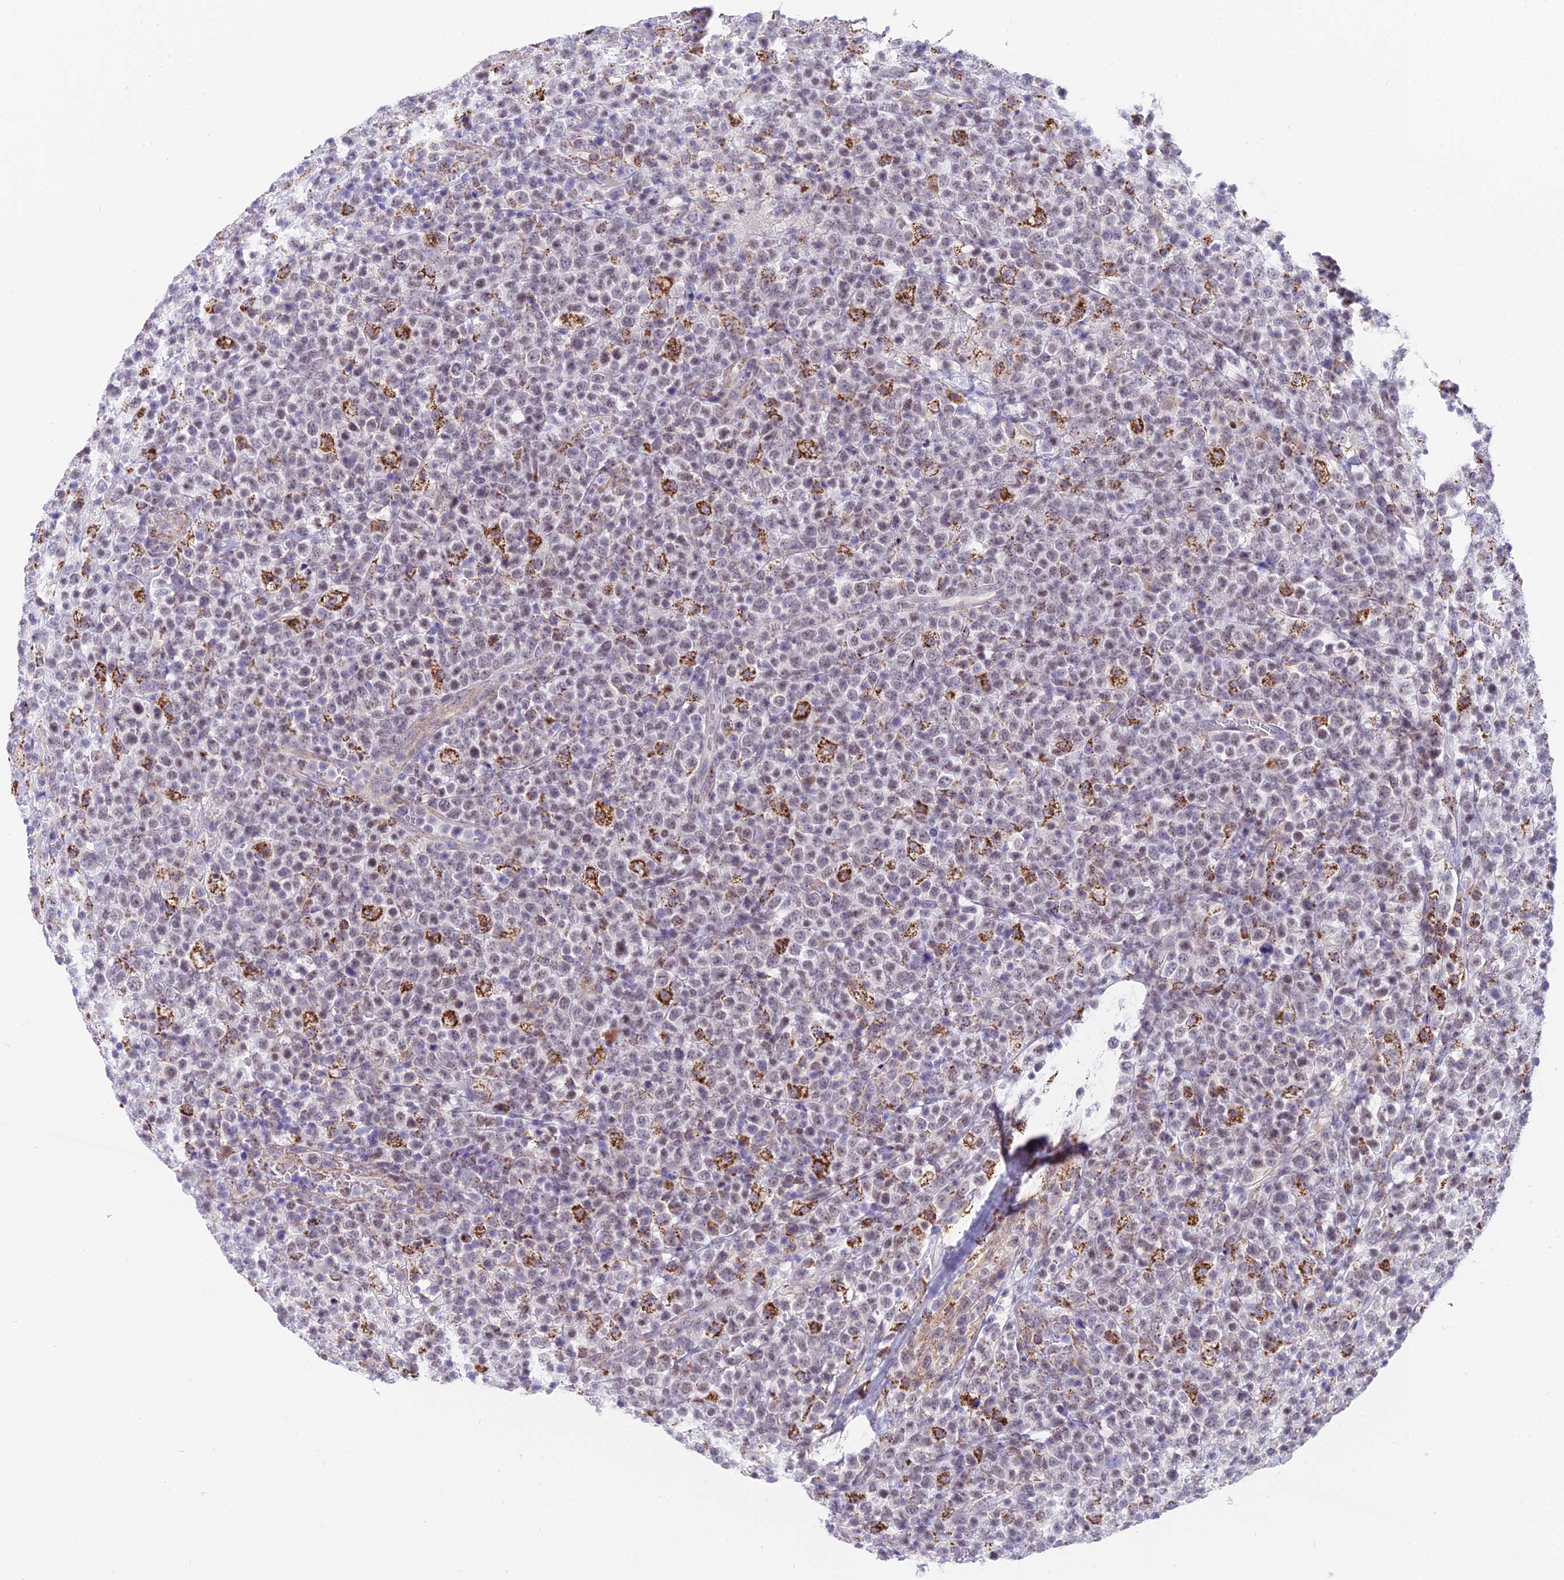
{"staining": {"intensity": "strong", "quantity": "<25%", "location": "cytoplasmic/membranous"}, "tissue": "lymphoma", "cell_type": "Tumor cells", "image_type": "cancer", "snomed": [{"axis": "morphology", "description": "Malignant lymphoma, non-Hodgkin's type, High grade"}, {"axis": "topography", "description": "Colon"}], "caption": "This is an image of IHC staining of high-grade malignant lymphoma, non-Hodgkin's type, which shows strong expression in the cytoplasmic/membranous of tumor cells.", "gene": "TIGD6", "patient": {"sex": "female", "age": 53}}